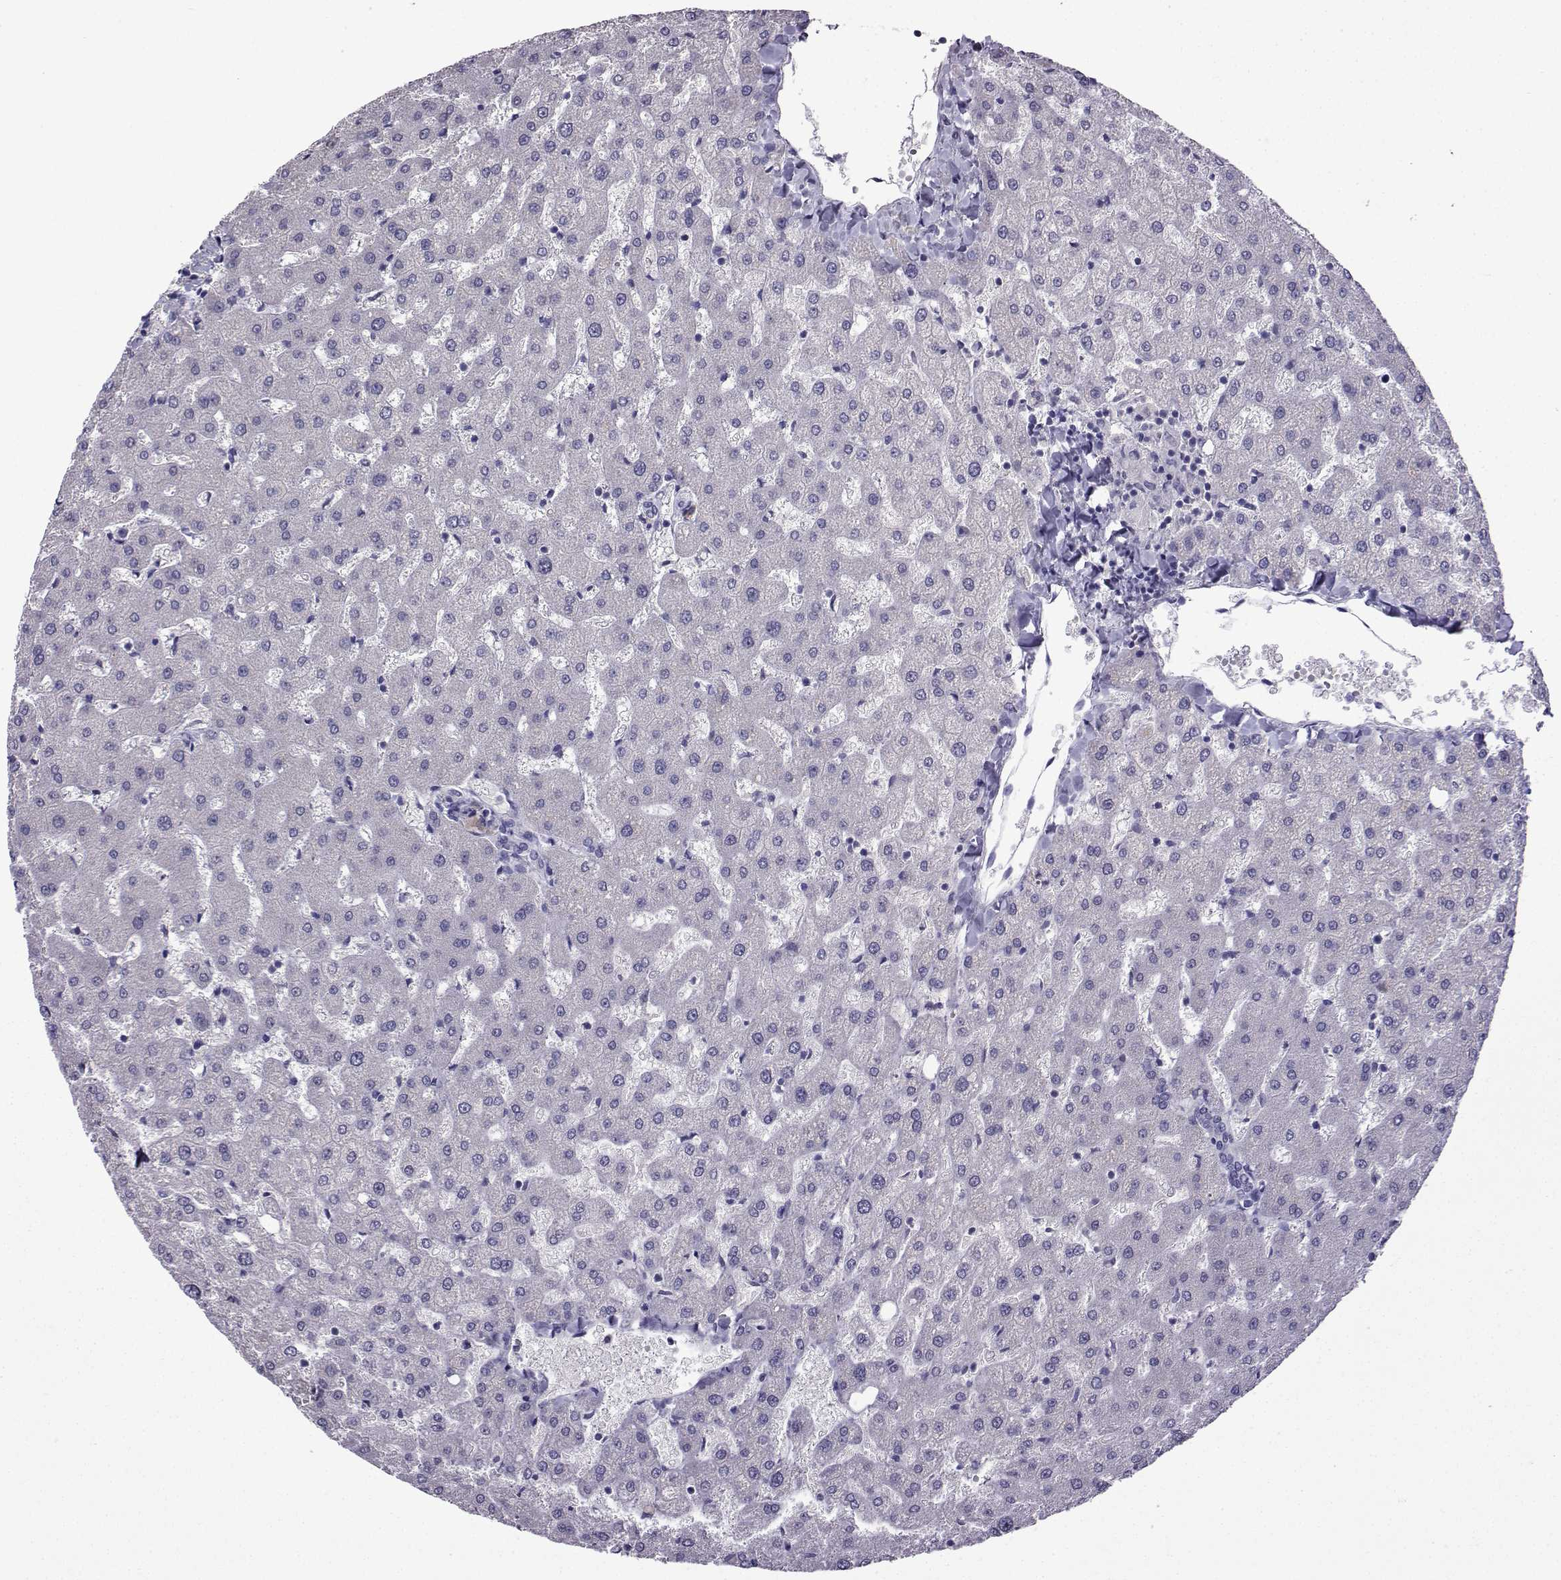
{"staining": {"intensity": "negative", "quantity": "none", "location": "none"}, "tissue": "liver", "cell_type": "Cholangiocytes", "image_type": "normal", "snomed": [{"axis": "morphology", "description": "Normal tissue, NOS"}, {"axis": "topography", "description": "Liver"}], "caption": "Immunohistochemical staining of benign liver displays no significant expression in cholangiocytes. Brightfield microscopy of IHC stained with DAB (brown) and hematoxylin (blue), captured at high magnification.", "gene": "CRYBB1", "patient": {"sex": "female", "age": 50}}